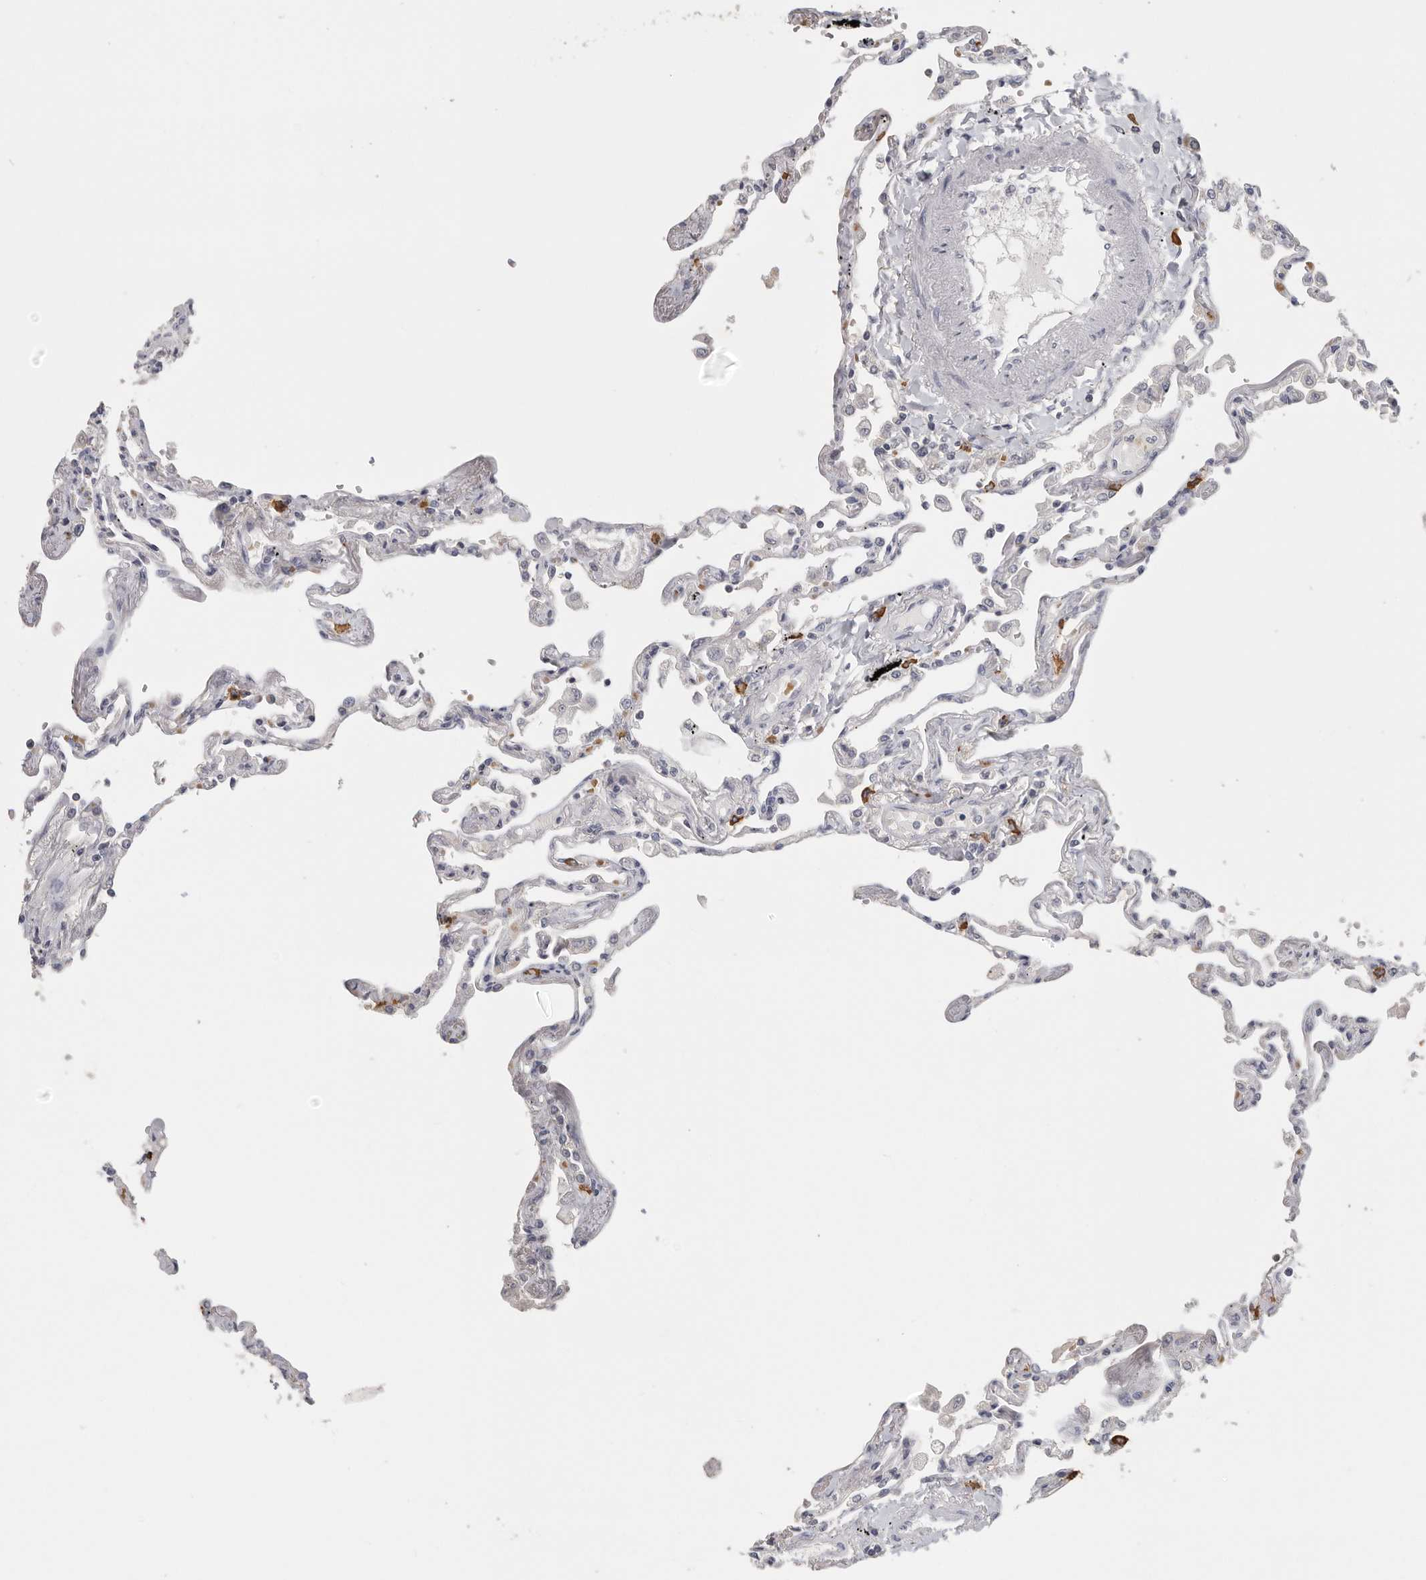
{"staining": {"intensity": "weak", "quantity": "<25%", "location": "cytoplasmic/membranous"}, "tissue": "lung", "cell_type": "Alveolar cells", "image_type": "normal", "snomed": [{"axis": "morphology", "description": "Normal tissue, NOS"}, {"axis": "topography", "description": "Lung"}], "caption": "Micrograph shows no protein staining in alveolar cells of unremarkable lung. (DAB immunohistochemistry, high magnification).", "gene": "DNAJC11", "patient": {"sex": "female", "age": 67}}